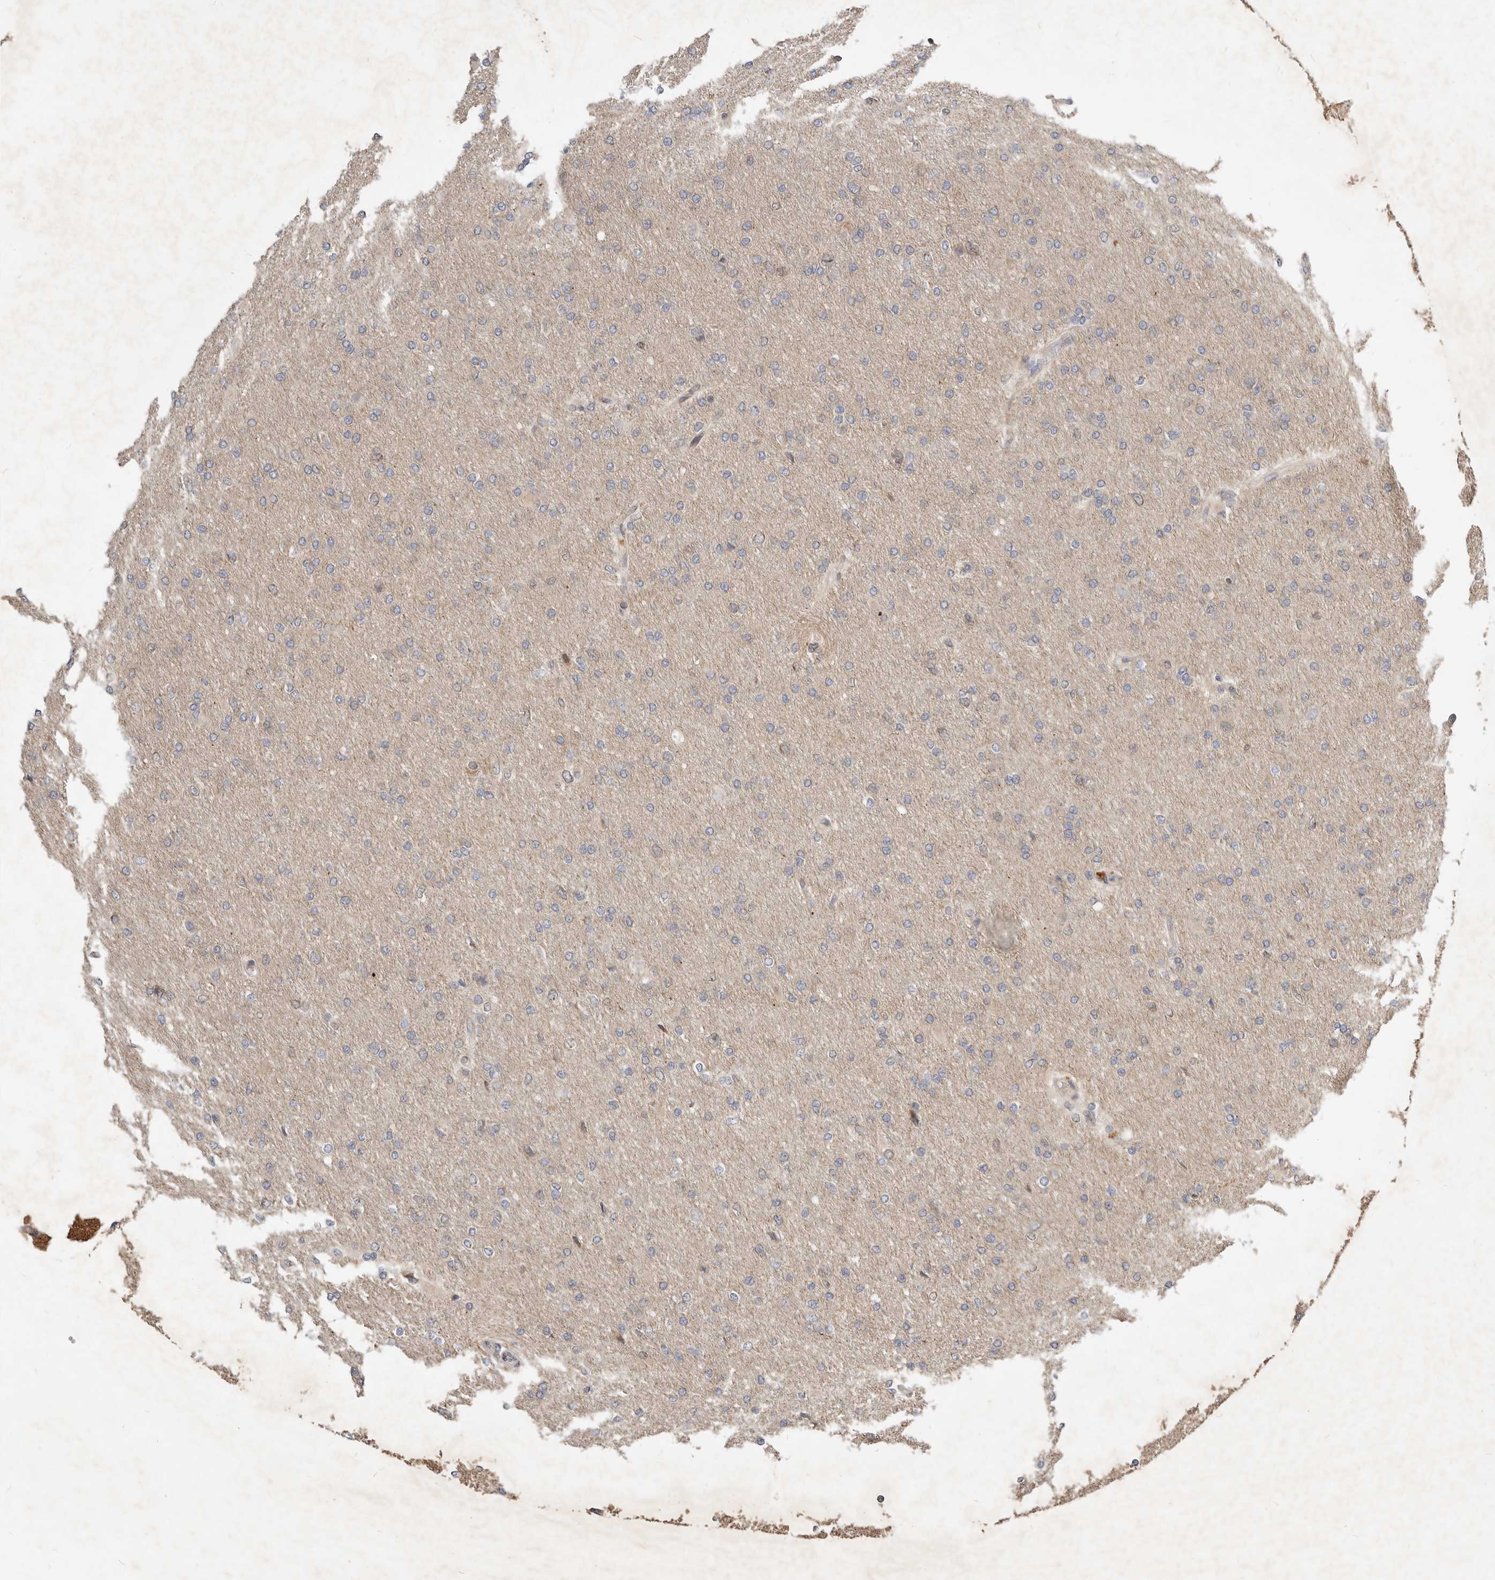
{"staining": {"intensity": "negative", "quantity": "none", "location": "none"}, "tissue": "glioma", "cell_type": "Tumor cells", "image_type": "cancer", "snomed": [{"axis": "morphology", "description": "Glioma, malignant, High grade"}, {"axis": "topography", "description": "Cerebral cortex"}], "caption": "Glioma was stained to show a protein in brown. There is no significant expression in tumor cells.", "gene": "NPY4R", "patient": {"sex": "female", "age": 36}}